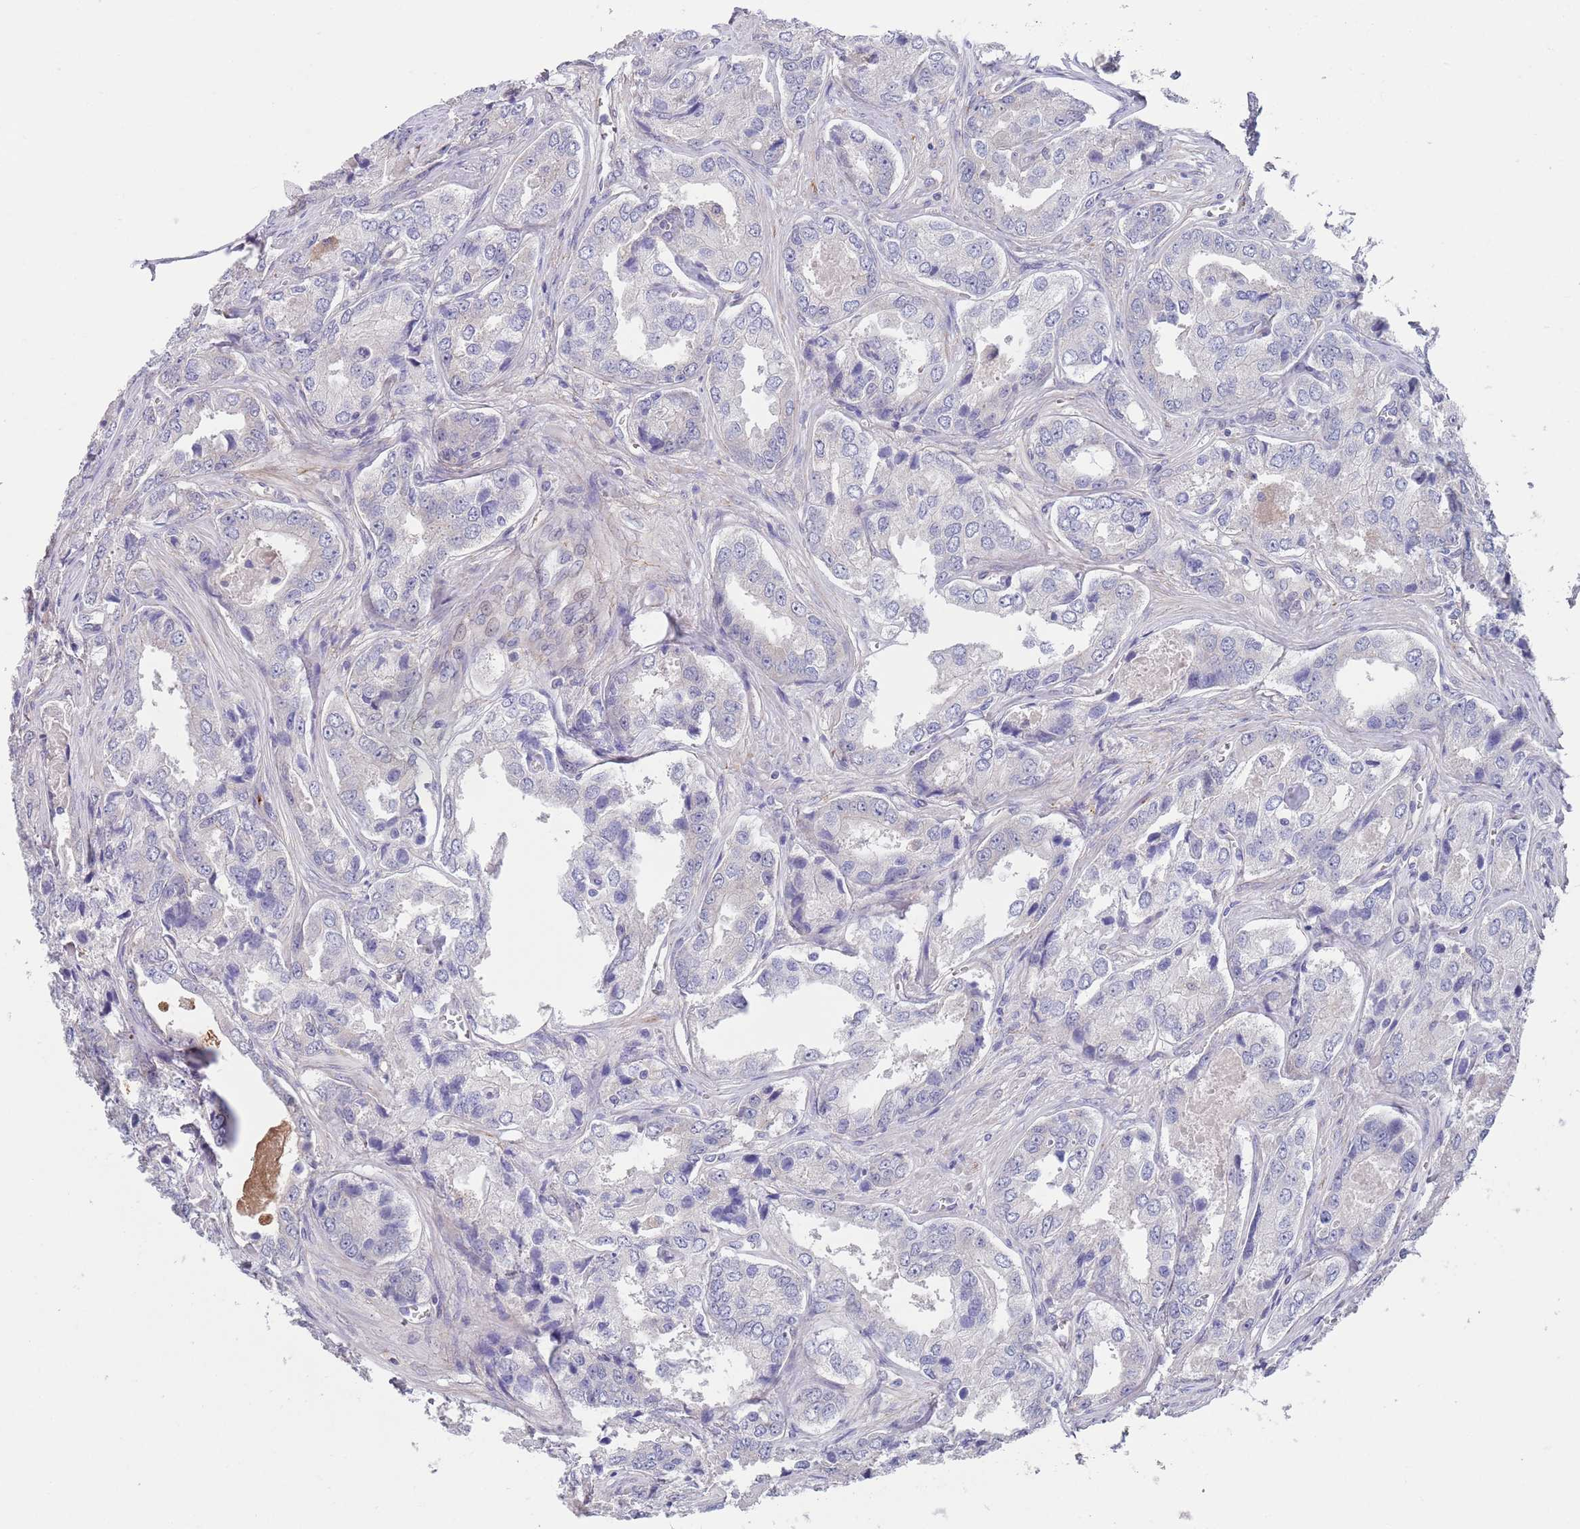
{"staining": {"intensity": "negative", "quantity": "none", "location": "none"}, "tissue": "prostate cancer", "cell_type": "Tumor cells", "image_type": "cancer", "snomed": [{"axis": "morphology", "description": "Adenocarcinoma, Low grade"}, {"axis": "topography", "description": "Prostate"}], "caption": "A micrograph of human prostate cancer (adenocarcinoma (low-grade)) is negative for staining in tumor cells. (DAB (3,3'-diaminobenzidine) immunohistochemistry (IHC) with hematoxylin counter stain).", "gene": "RNF169", "patient": {"sex": "male", "age": 68}}